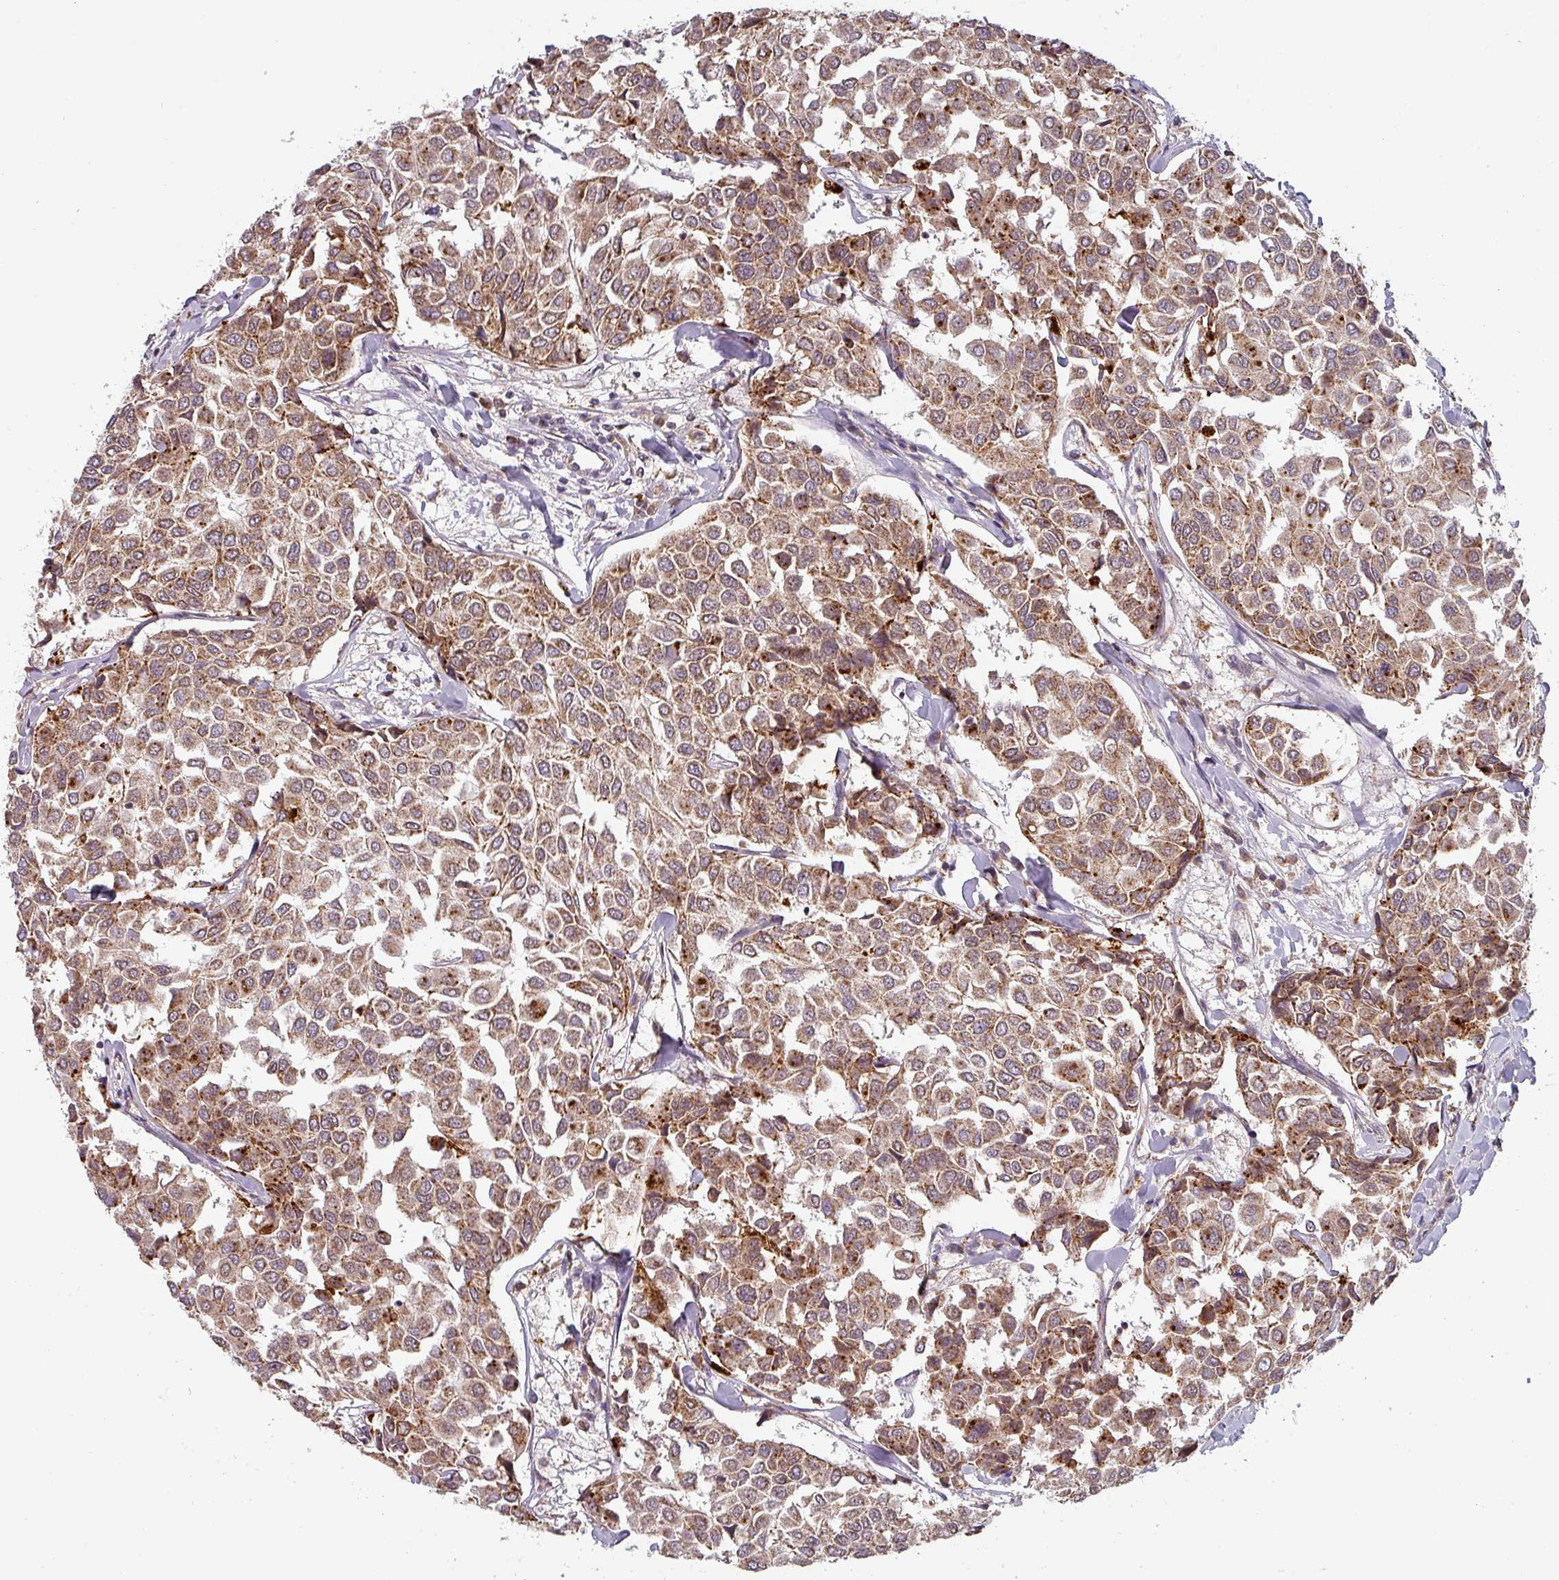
{"staining": {"intensity": "moderate", "quantity": ">75%", "location": "cytoplasmic/membranous"}, "tissue": "breast cancer", "cell_type": "Tumor cells", "image_type": "cancer", "snomed": [{"axis": "morphology", "description": "Duct carcinoma"}, {"axis": "topography", "description": "Breast"}], "caption": "Moderate cytoplasmic/membranous expression is identified in about >75% of tumor cells in breast cancer.", "gene": "MRPS16", "patient": {"sex": "female", "age": 55}}